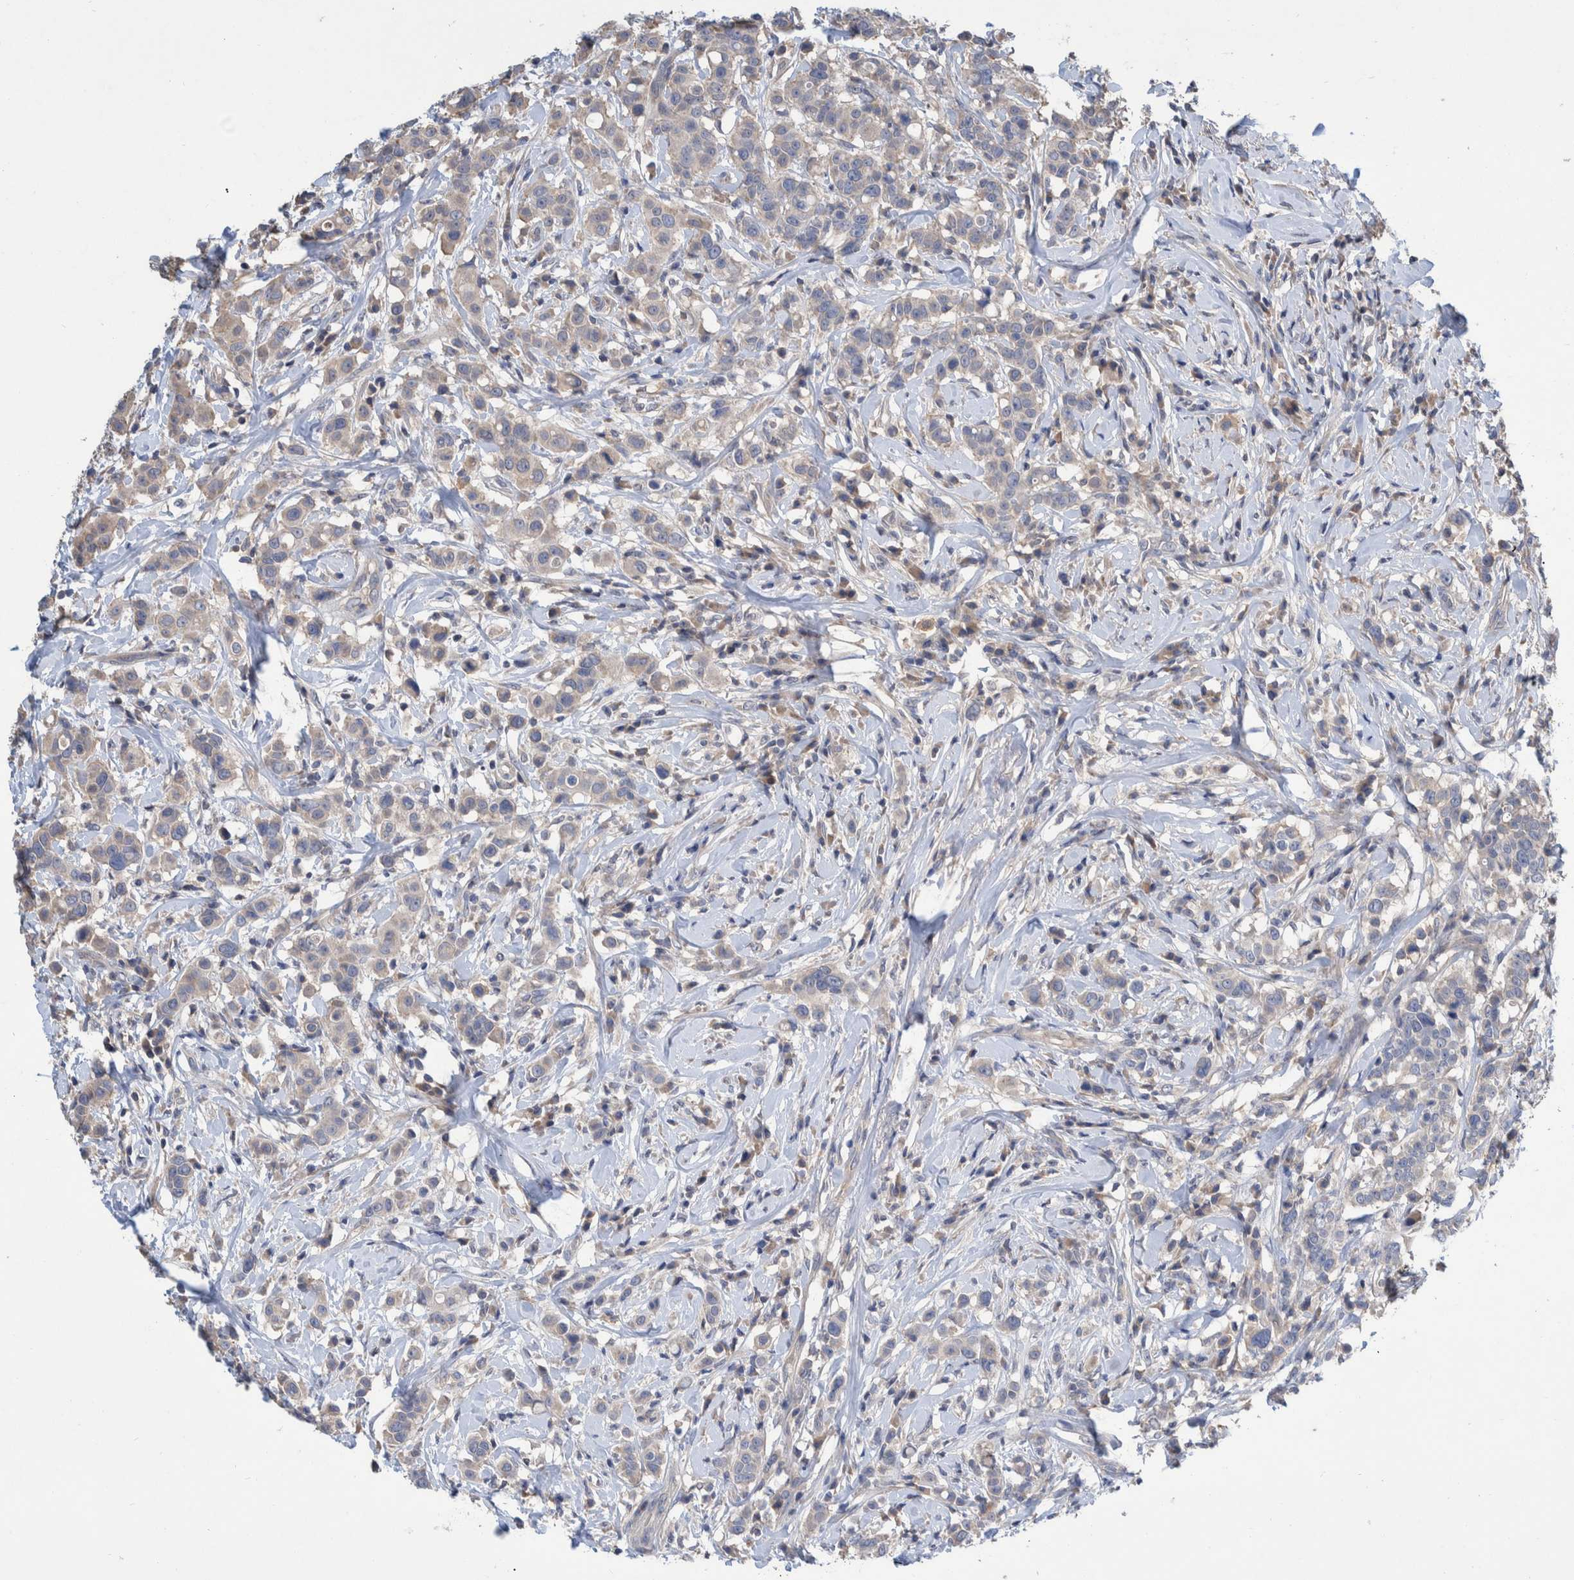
{"staining": {"intensity": "negative", "quantity": "none", "location": "none"}, "tissue": "breast cancer", "cell_type": "Tumor cells", "image_type": "cancer", "snomed": [{"axis": "morphology", "description": "Duct carcinoma"}, {"axis": "topography", "description": "Breast"}], "caption": "Protein analysis of breast infiltrating ductal carcinoma displays no significant staining in tumor cells. Brightfield microscopy of immunohistochemistry (IHC) stained with DAB (brown) and hematoxylin (blue), captured at high magnification.", "gene": "PLPBP", "patient": {"sex": "female", "age": 27}}